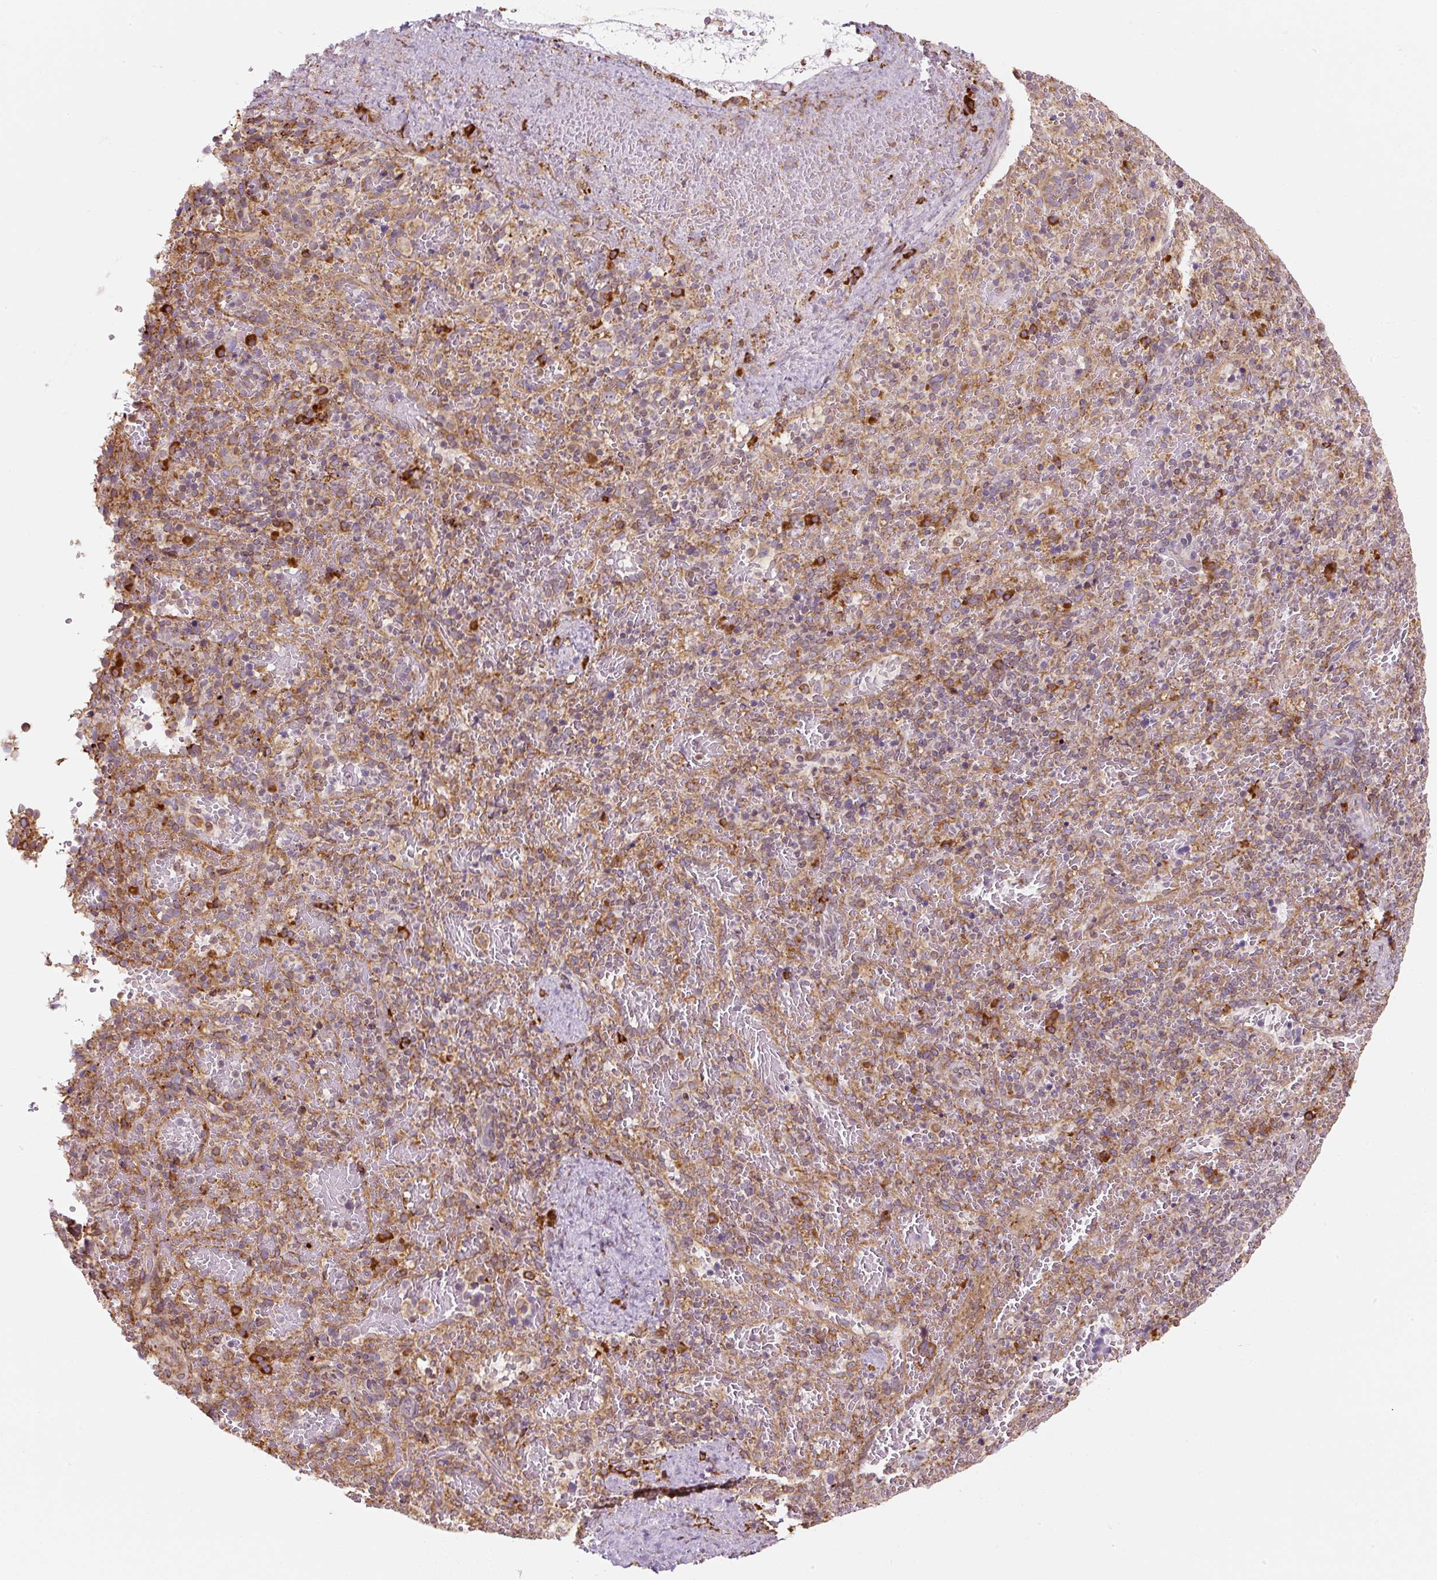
{"staining": {"intensity": "moderate", "quantity": "25%-75%", "location": "cytoplasmic/membranous"}, "tissue": "spleen", "cell_type": "Cells in red pulp", "image_type": "normal", "snomed": [{"axis": "morphology", "description": "Normal tissue, NOS"}, {"axis": "topography", "description": "Spleen"}], "caption": "The micrograph exhibits immunohistochemical staining of benign spleen. There is moderate cytoplasmic/membranous positivity is identified in about 25%-75% of cells in red pulp. The protein is stained brown, and the nuclei are stained in blue (DAB IHC with brightfield microscopy, high magnification).", "gene": "PRKCSH", "patient": {"sex": "female", "age": 50}}